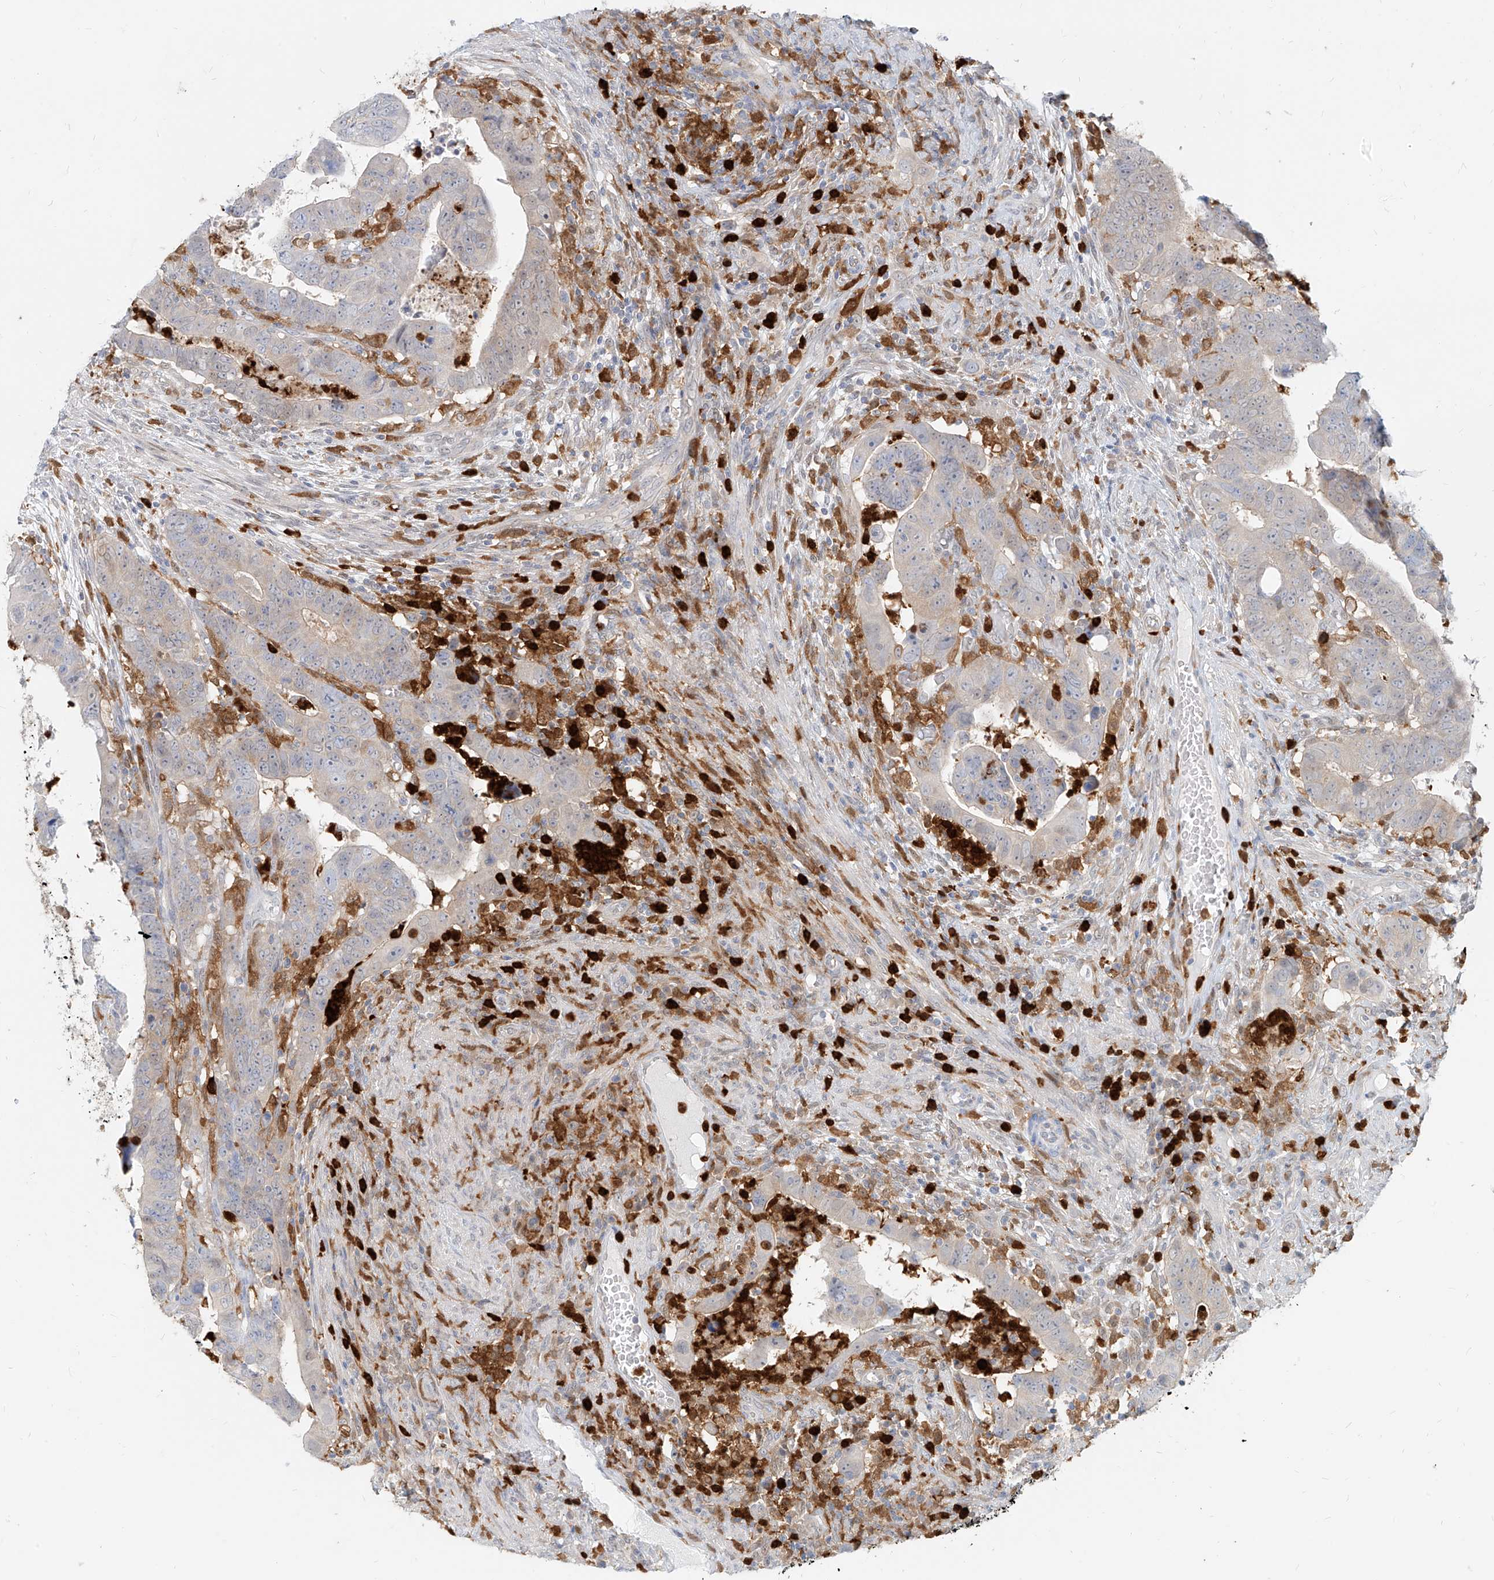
{"staining": {"intensity": "negative", "quantity": "none", "location": "none"}, "tissue": "colorectal cancer", "cell_type": "Tumor cells", "image_type": "cancer", "snomed": [{"axis": "morphology", "description": "Normal tissue, NOS"}, {"axis": "morphology", "description": "Adenocarcinoma, NOS"}, {"axis": "topography", "description": "Rectum"}], "caption": "Tumor cells are negative for protein expression in human colorectal cancer (adenocarcinoma).", "gene": "PGD", "patient": {"sex": "female", "age": 65}}